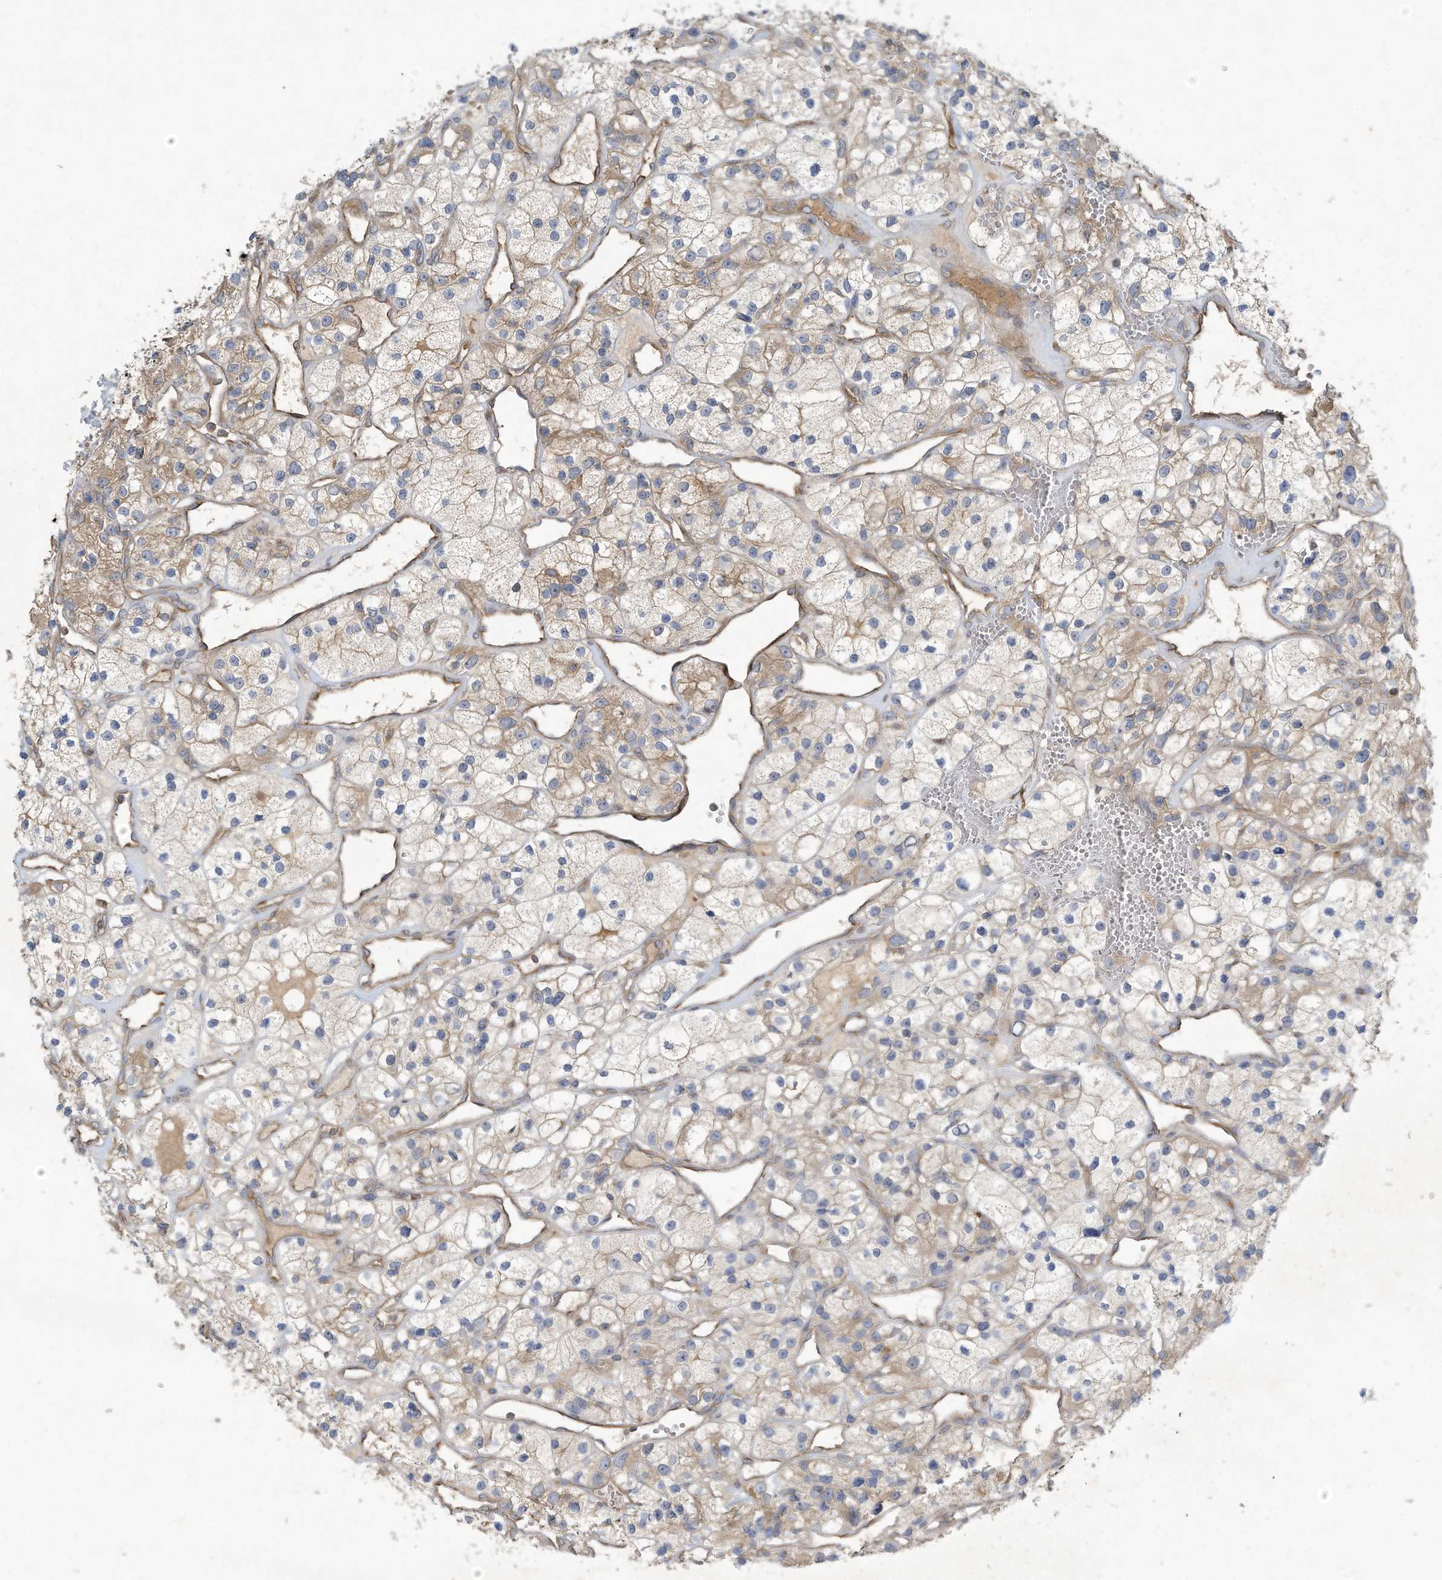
{"staining": {"intensity": "weak", "quantity": "25%-75%", "location": "cytoplasmic/membranous"}, "tissue": "renal cancer", "cell_type": "Tumor cells", "image_type": "cancer", "snomed": [{"axis": "morphology", "description": "Adenocarcinoma, NOS"}, {"axis": "topography", "description": "Kidney"}], "caption": "Adenocarcinoma (renal) stained with DAB immunohistochemistry (IHC) displays low levels of weak cytoplasmic/membranous positivity in about 25%-75% of tumor cells.", "gene": "SYNJ2", "patient": {"sex": "female", "age": 57}}